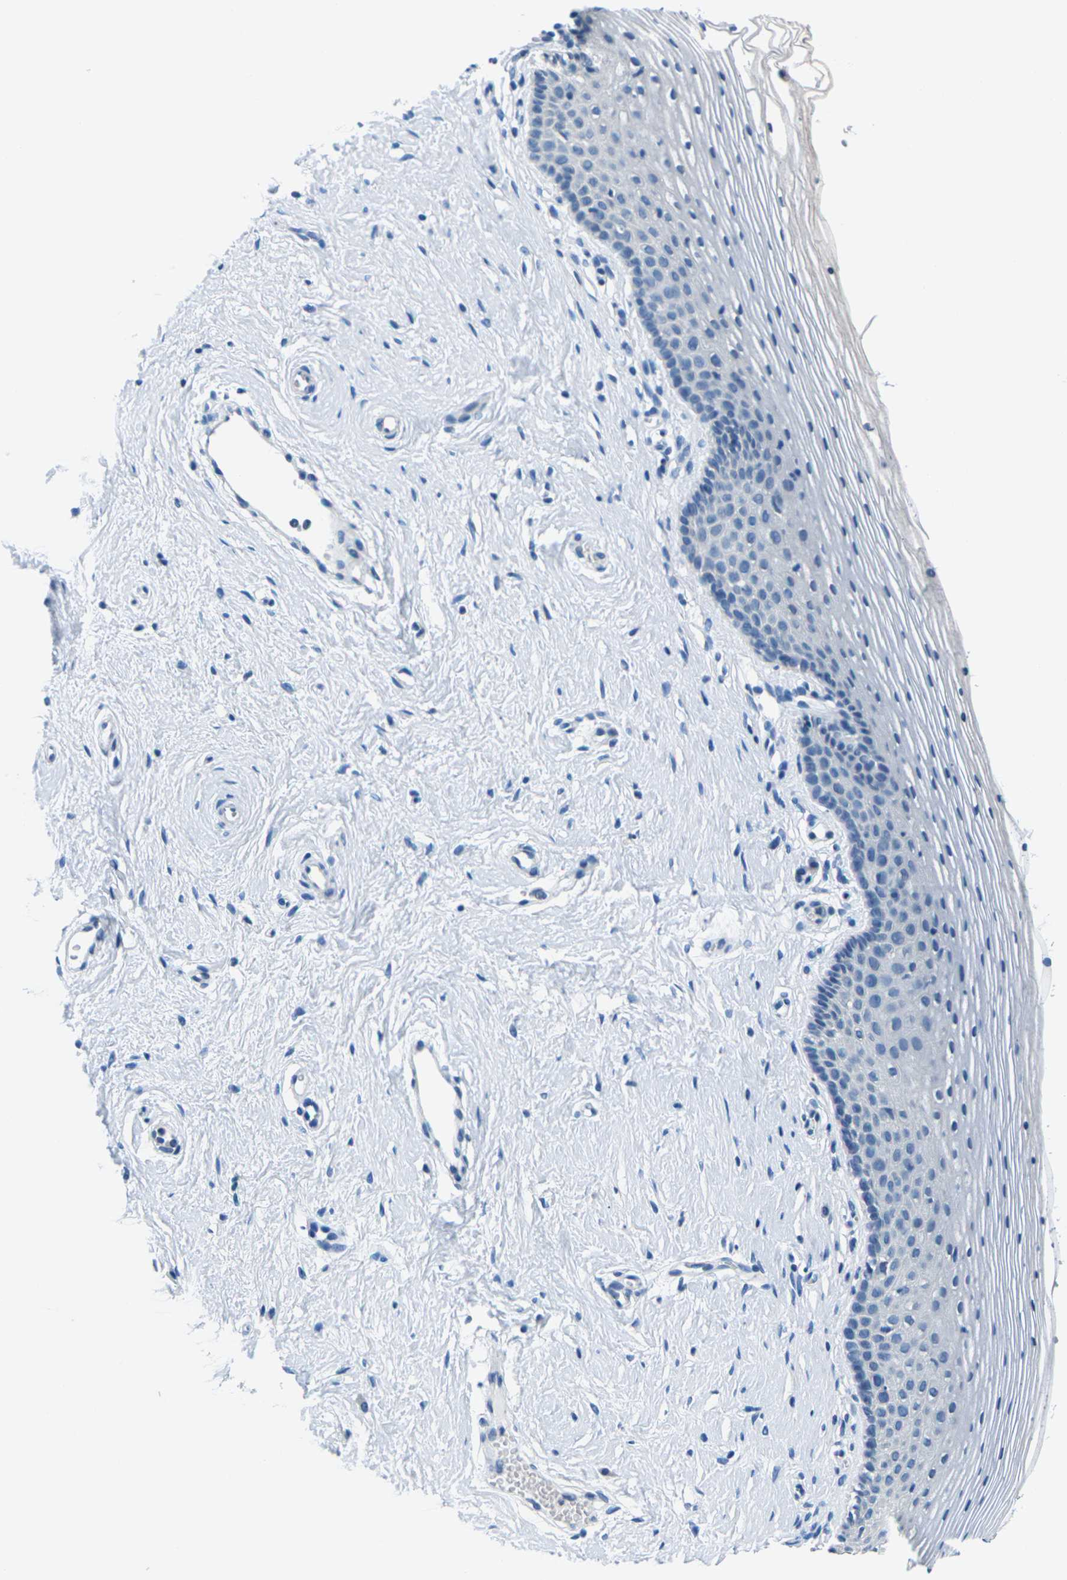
{"staining": {"intensity": "negative", "quantity": "none", "location": "none"}, "tissue": "vagina", "cell_type": "Squamous epithelial cells", "image_type": "normal", "snomed": [{"axis": "morphology", "description": "Normal tissue, NOS"}, {"axis": "topography", "description": "Vagina"}], "caption": "This micrograph is of normal vagina stained with IHC to label a protein in brown with the nuclei are counter-stained blue. There is no staining in squamous epithelial cells.", "gene": "UMOD", "patient": {"sex": "female", "age": 32}}